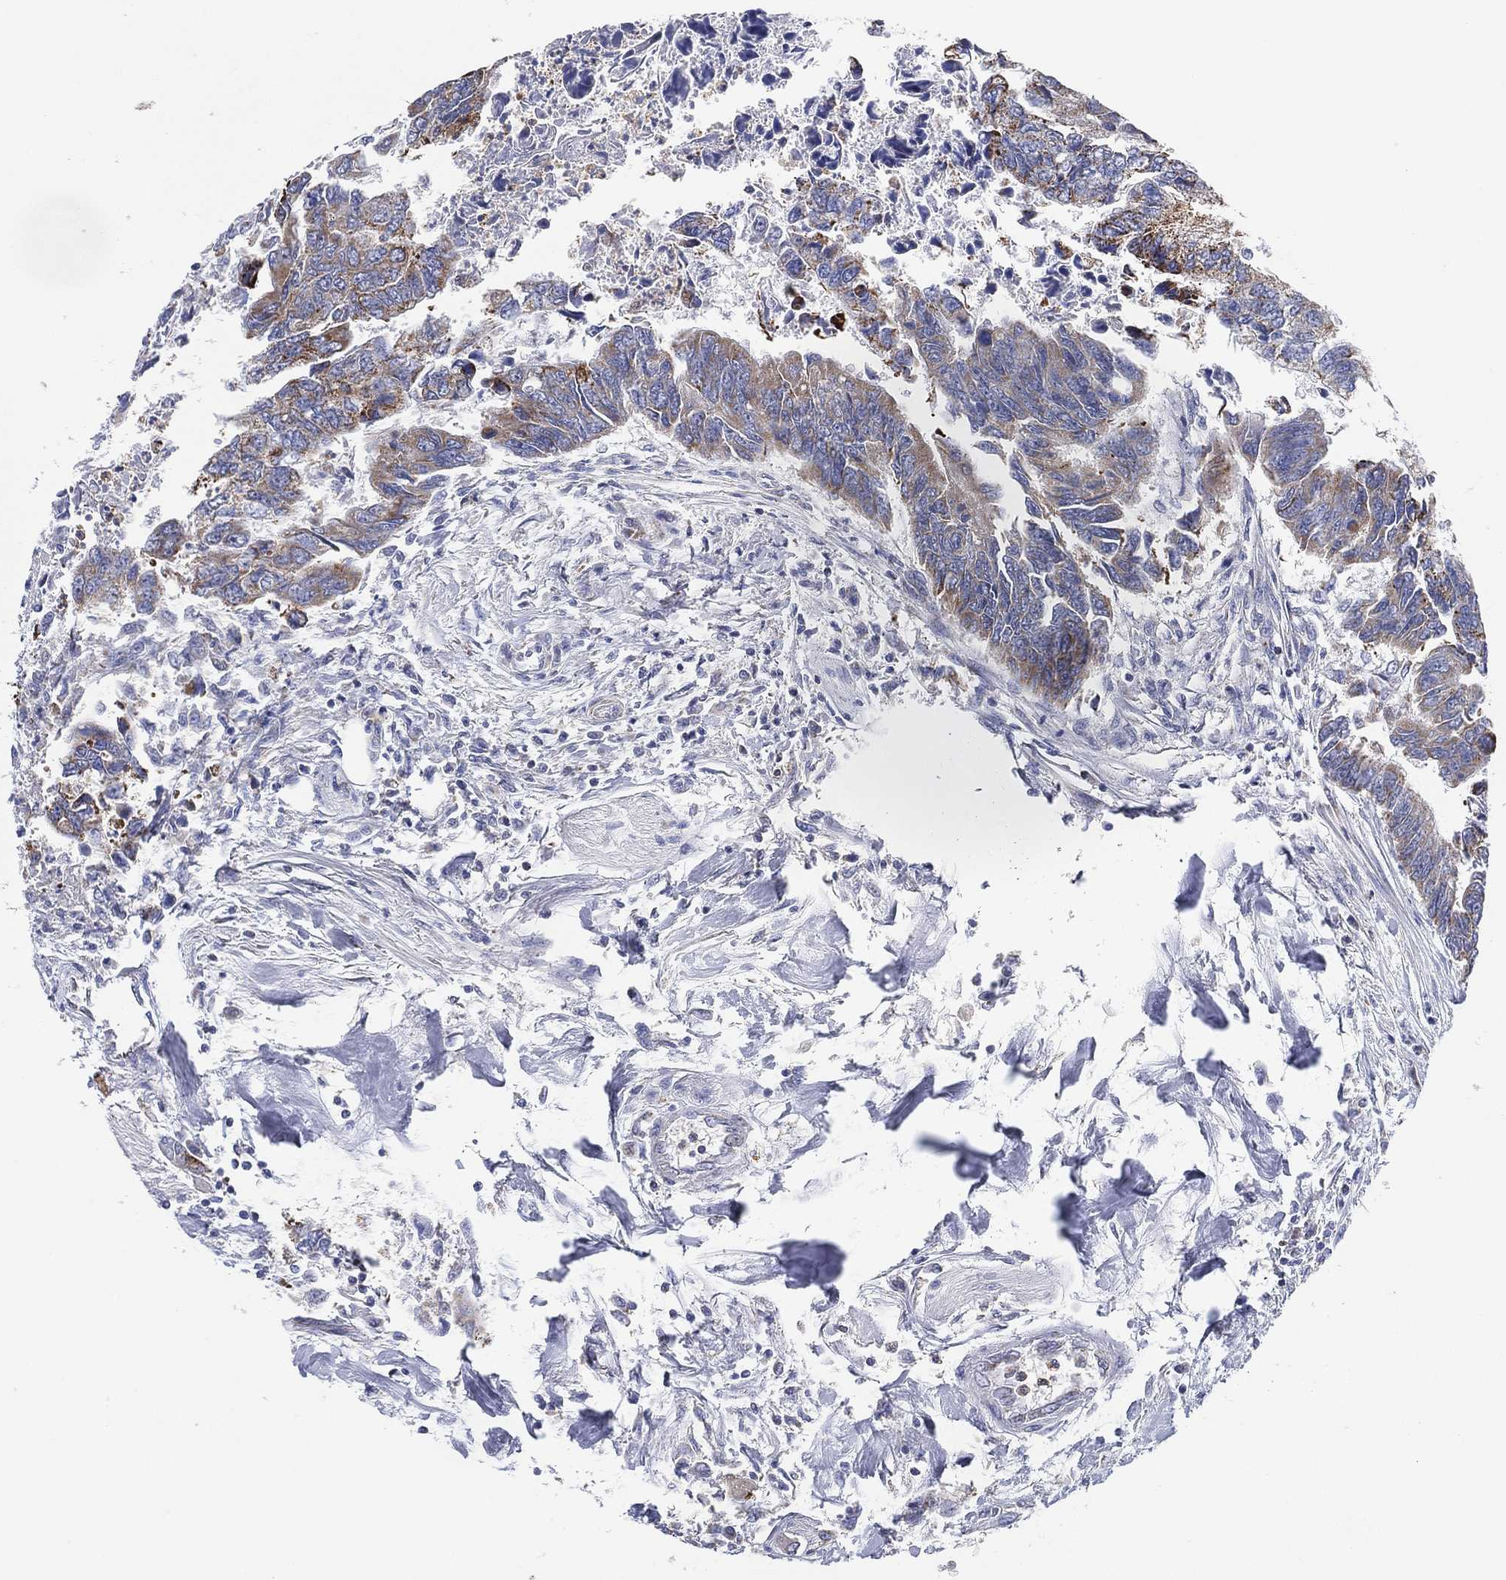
{"staining": {"intensity": "weak", "quantity": "<25%", "location": "cytoplasmic/membranous"}, "tissue": "colorectal cancer", "cell_type": "Tumor cells", "image_type": "cancer", "snomed": [{"axis": "morphology", "description": "Adenocarcinoma, NOS"}, {"axis": "topography", "description": "Colon"}], "caption": "A histopathology image of colorectal cancer (adenocarcinoma) stained for a protein demonstrates no brown staining in tumor cells.", "gene": "GCAT", "patient": {"sex": "female", "age": 65}}